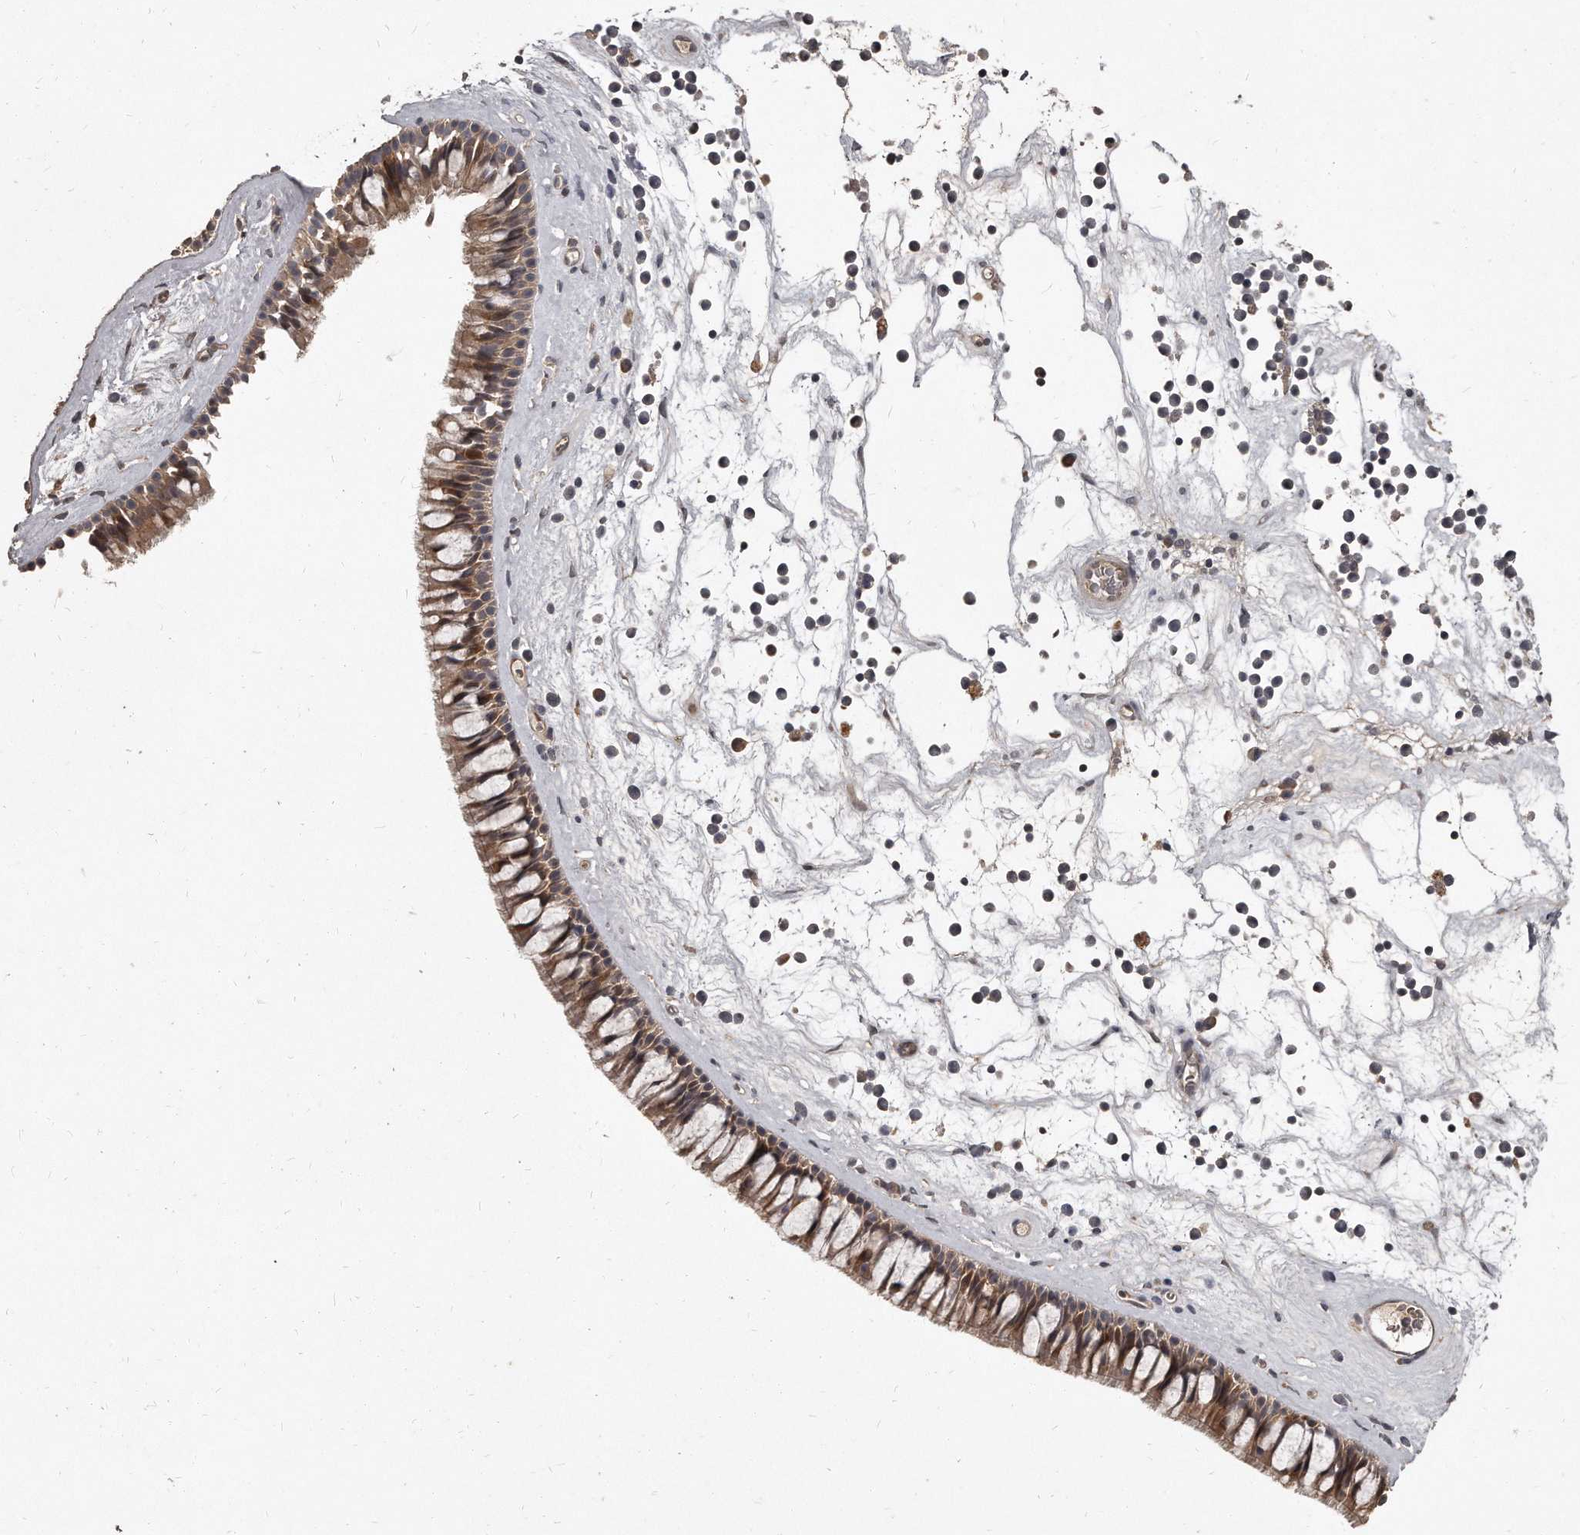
{"staining": {"intensity": "moderate", "quantity": ">75%", "location": "cytoplasmic/membranous"}, "tissue": "nasopharynx", "cell_type": "Respiratory epithelial cells", "image_type": "normal", "snomed": [{"axis": "morphology", "description": "Normal tissue, NOS"}, {"axis": "topography", "description": "Nasopharynx"}], "caption": "Protein staining of benign nasopharynx exhibits moderate cytoplasmic/membranous expression in about >75% of respiratory epithelial cells. Nuclei are stained in blue.", "gene": "GRB10", "patient": {"sex": "male", "age": 64}}